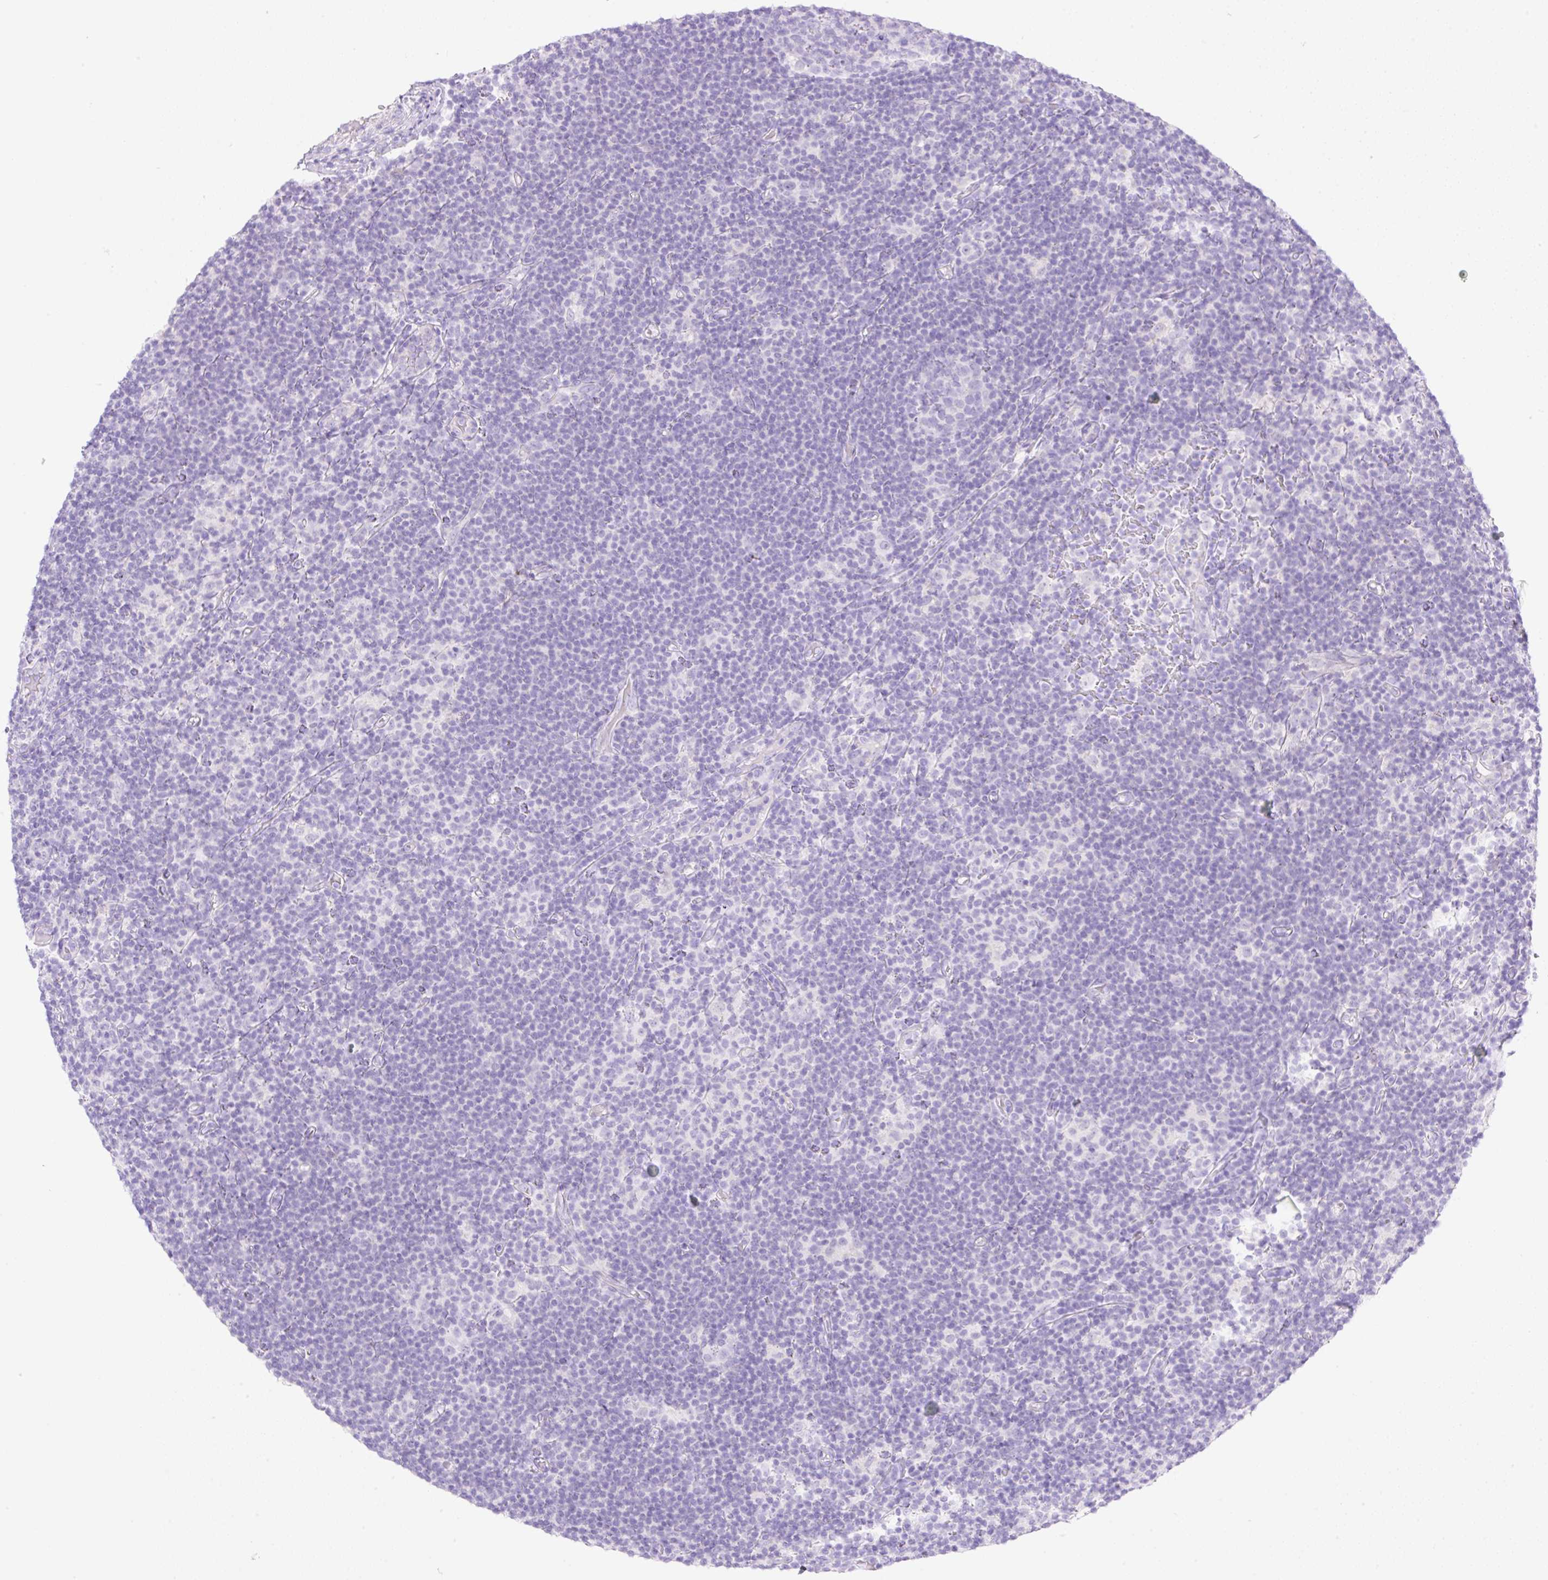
{"staining": {"intensity": "negative", "quantity": "none", "location": "none"}, "tissue": "lymphoma", "cell_type": "Tumor cells", "image_type": "cancer", "snomed": [{"axis": "morphology", "description": "Hodgkin's disease, NOS"}, {"axis": "topography", "description": "Lymph node"}], "caption": "The IHC photomicrograph has no significant staining in tumor cells of Hodgkin's disease tissue.", "gene": "CDX1", "patient": {"sex": "female", "age": 57}}